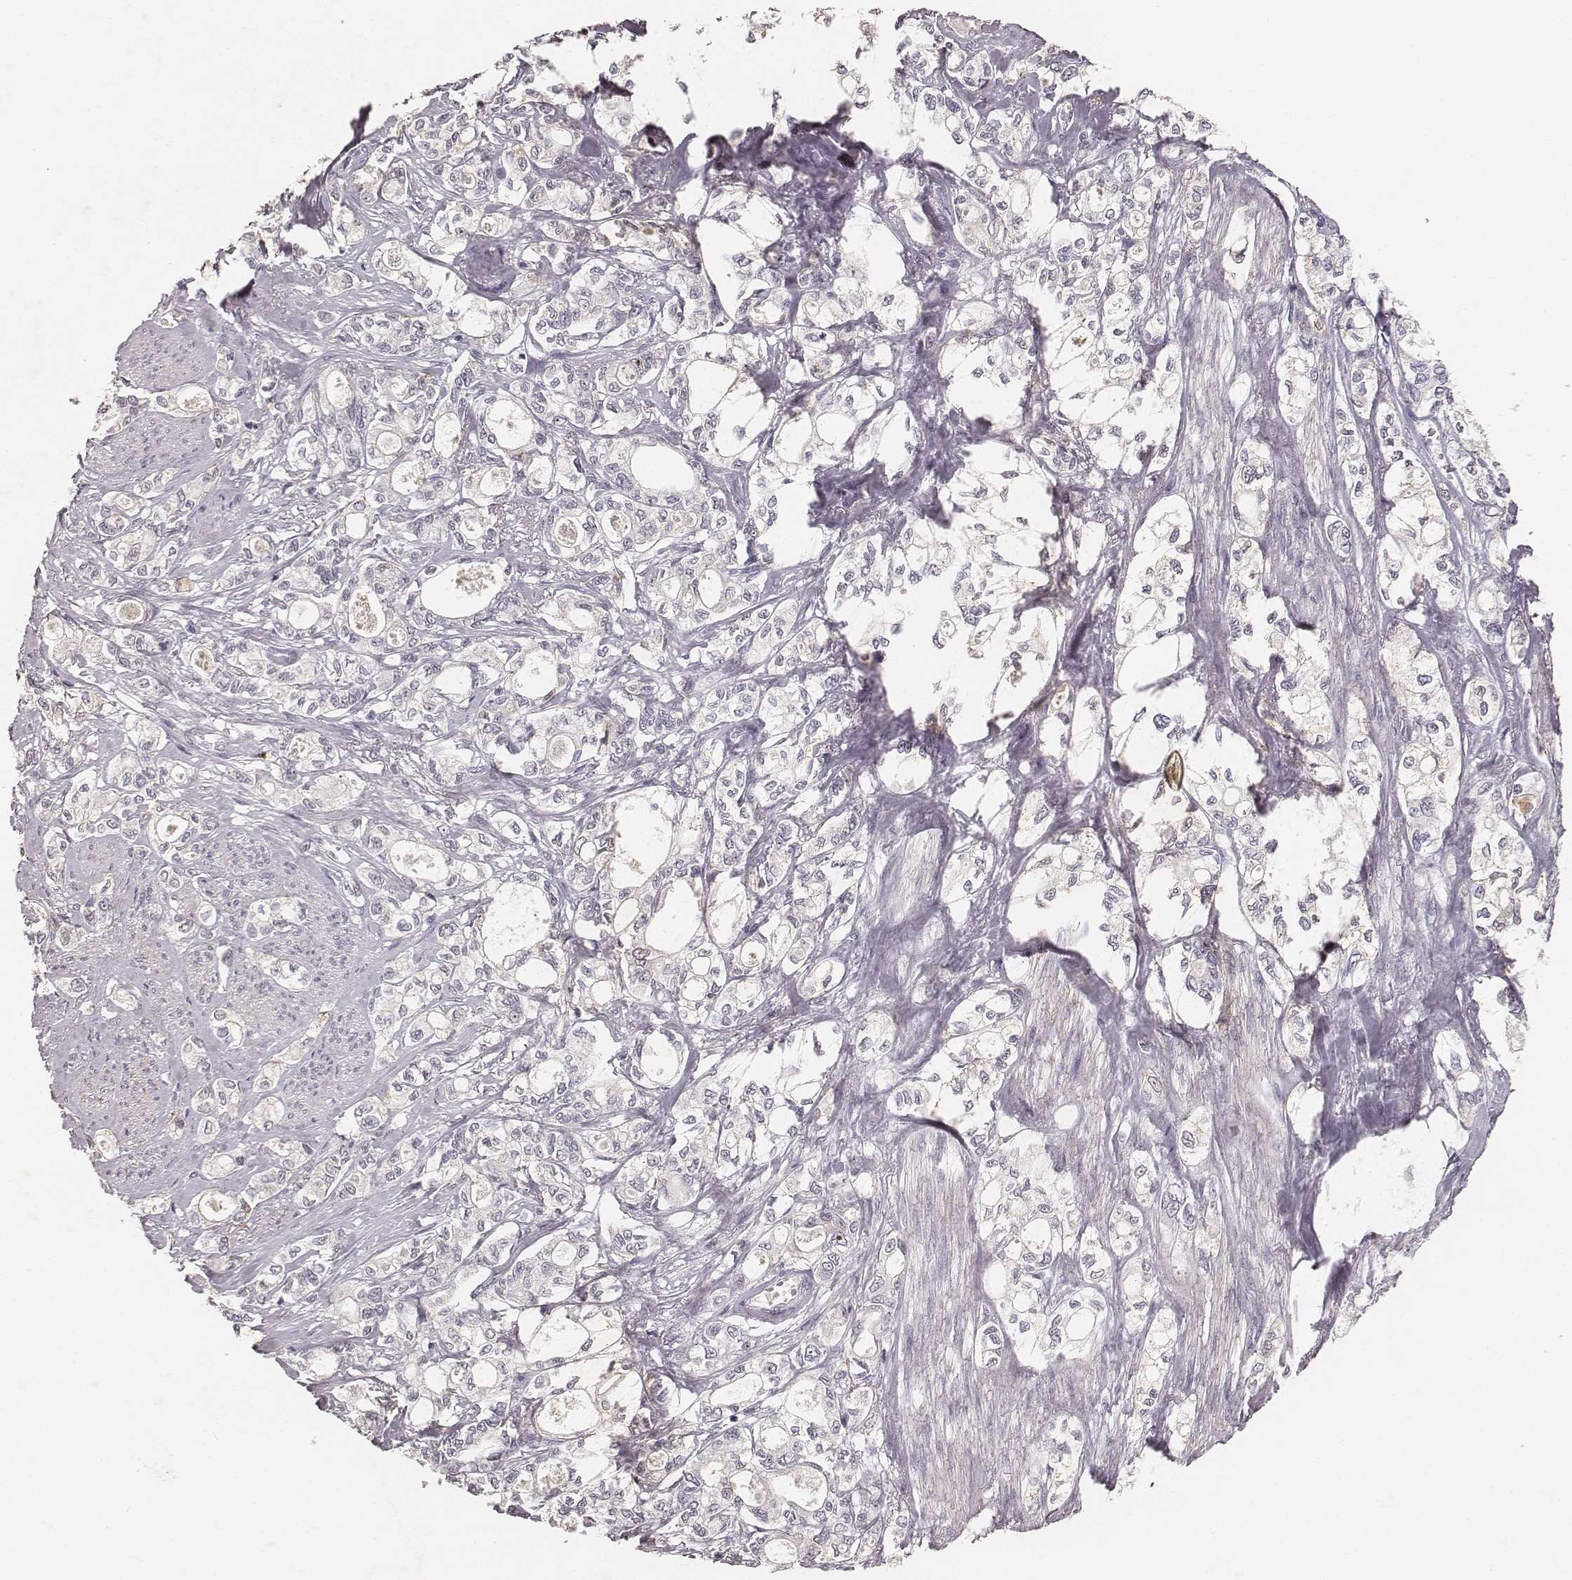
{"staining": {"intensity": "negative", "quantity": "none", "location": "none"}, "tissue": "stomach cancer", "cell_type": "Tumor cells", "image_type": "cancer", "snomed": [{"axis": "morphology", "description": "Adenocarcinoma, NOS"}, {"axis": "topography", "description": "Stomach"}], "caption": "A high-resolution image shows immunohistochemistry staining of stomach cancer, which displays no significant positivity in tumor cells.", "gene": "MADCAM1", "patient": {"sex": "male", "age": 63}}